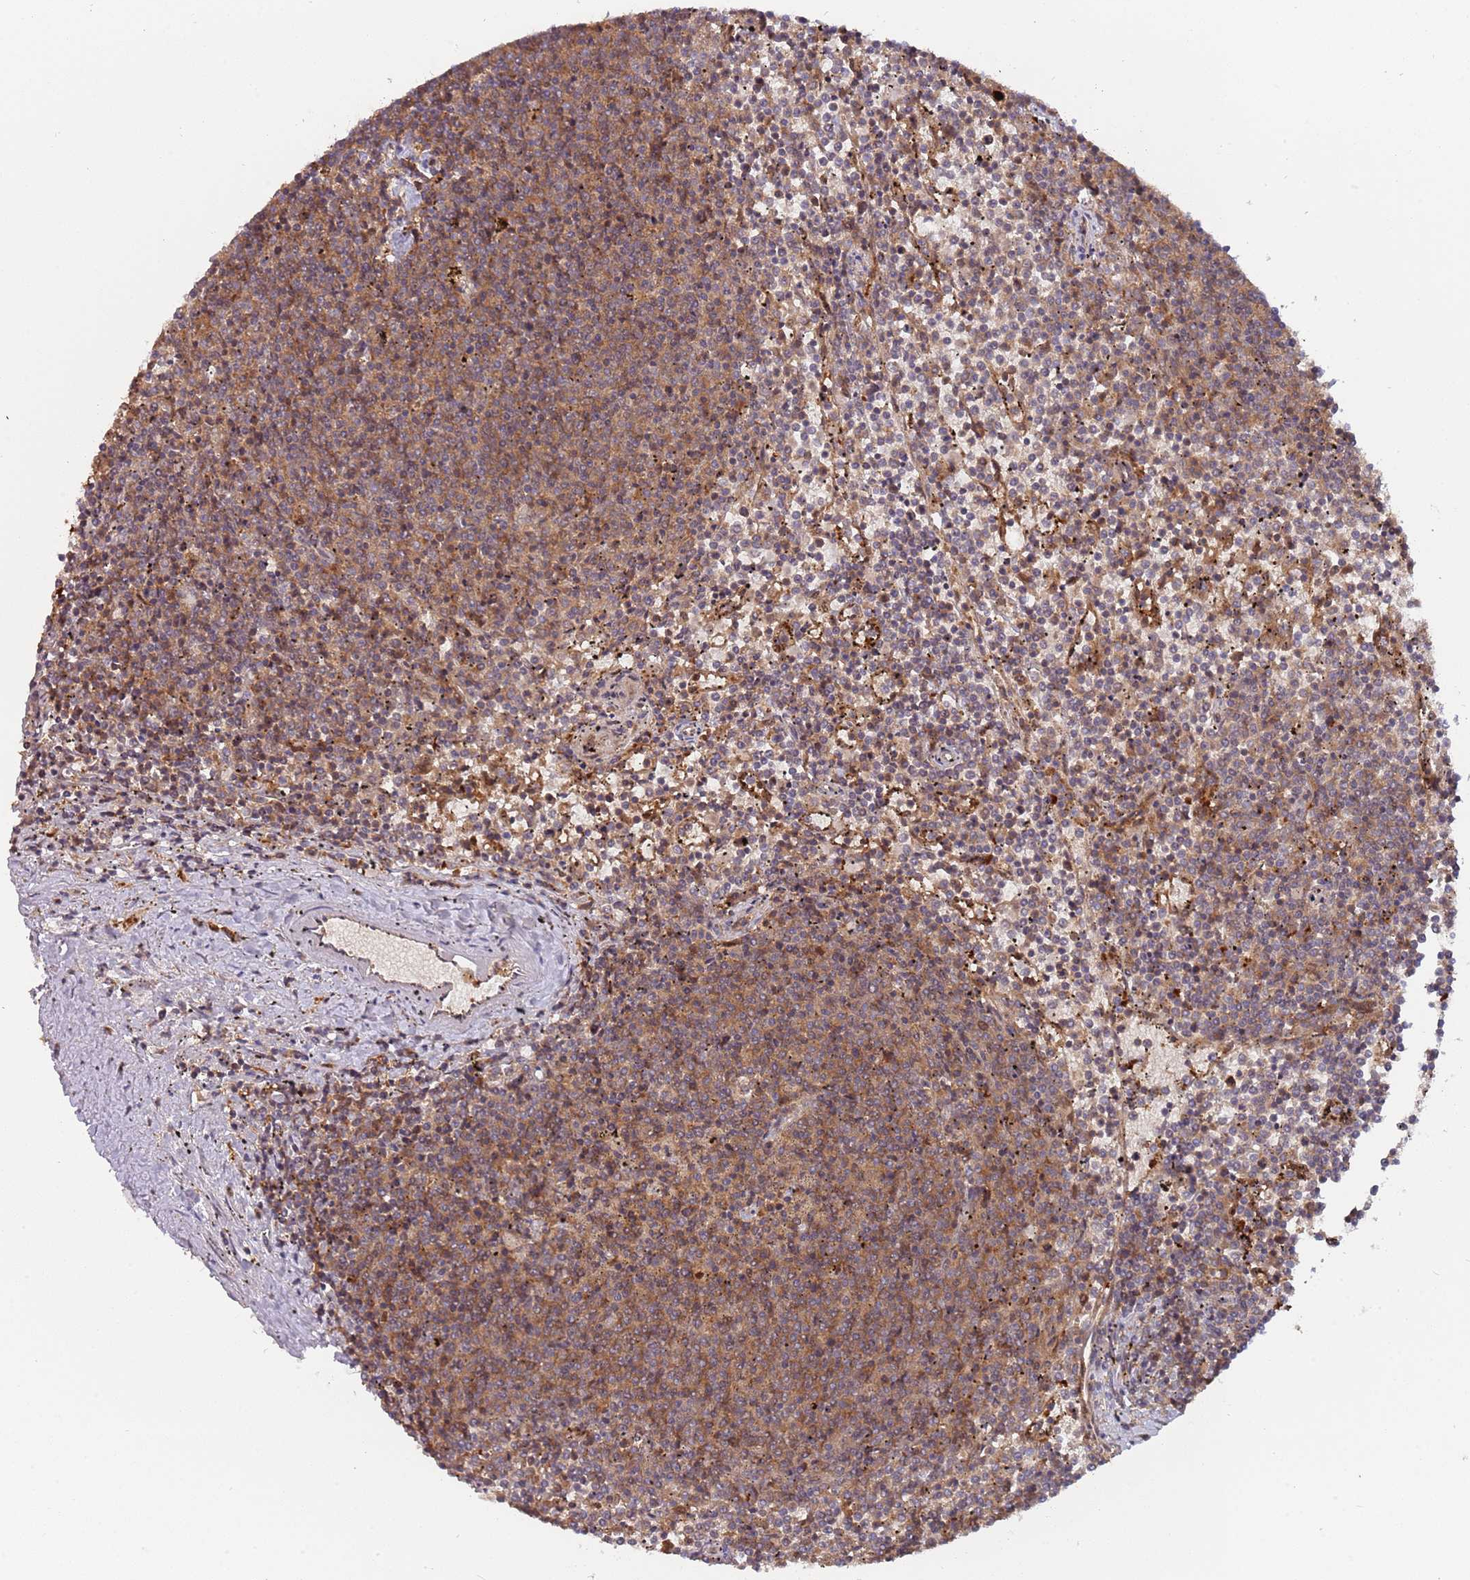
{"staining": {"intensity": "weak", "quantity": "25%-75%", "location": "cytoplasmic/membranous"}, "tissue": "lymphoma", "cell_type": "Tumor cells", "image_type": "cancer", "snomed": [{"axis": "morphology", "description": "Malignant lymphoma, non-Hodgkin's type, Low grade"}, {"axis": "topography", "description": "Spleen"}], "caption": "Approximately 25%-75% of tumor cells in lymphoma reveal weak cytoplasmic/membranous protein expression as visualized by brown immunohistochemical staining.", "gene": "GSDMD", "patient": {"sex": "female", "age": 50}}